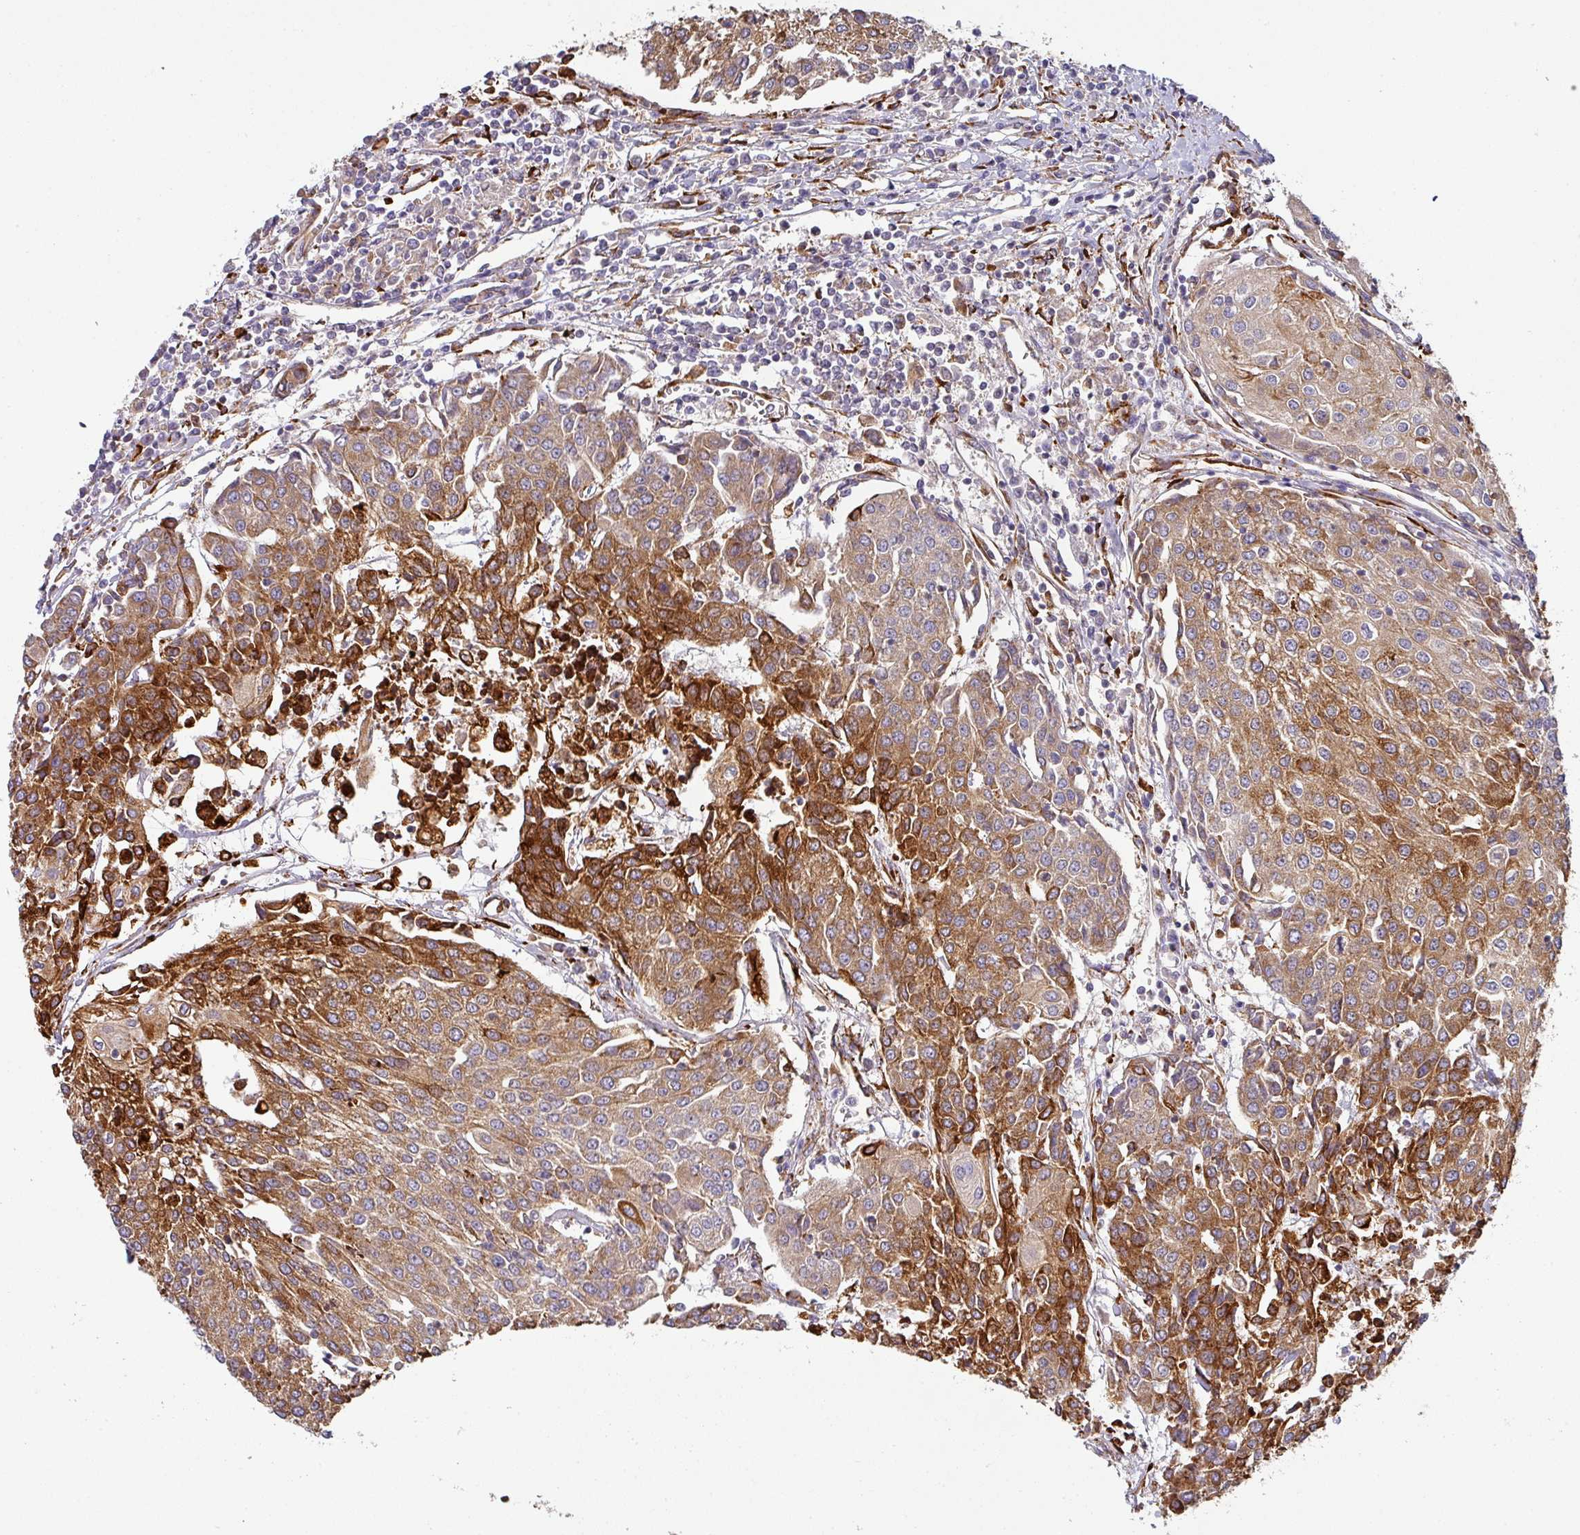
{"staining": {"intensity": "strong", "quantity": ">75%", "location": "cytoplasmic/membranous"}, "tissue": "urothelial cancer", "cell_type": "Tumor cells", "image_type": "cancer", "snomed": [{"axis": "morphology", "description": "Urothelial carcinoma, High grade"}, {"axis": "topography", "description": "Urinary bladder"}], "caption": "Immunohistochemistry histopathology image of neoplastic tissue: human urothelial cancer stained using IHC exhibits high levels of strong protein expression localized specifically in the cytoplasmic/membranous of tumor cells, appearing as a cytoplasmic/membranous brown color.", "gene": "ZNF268", "patient": {"sex": "female", "age": 85}}